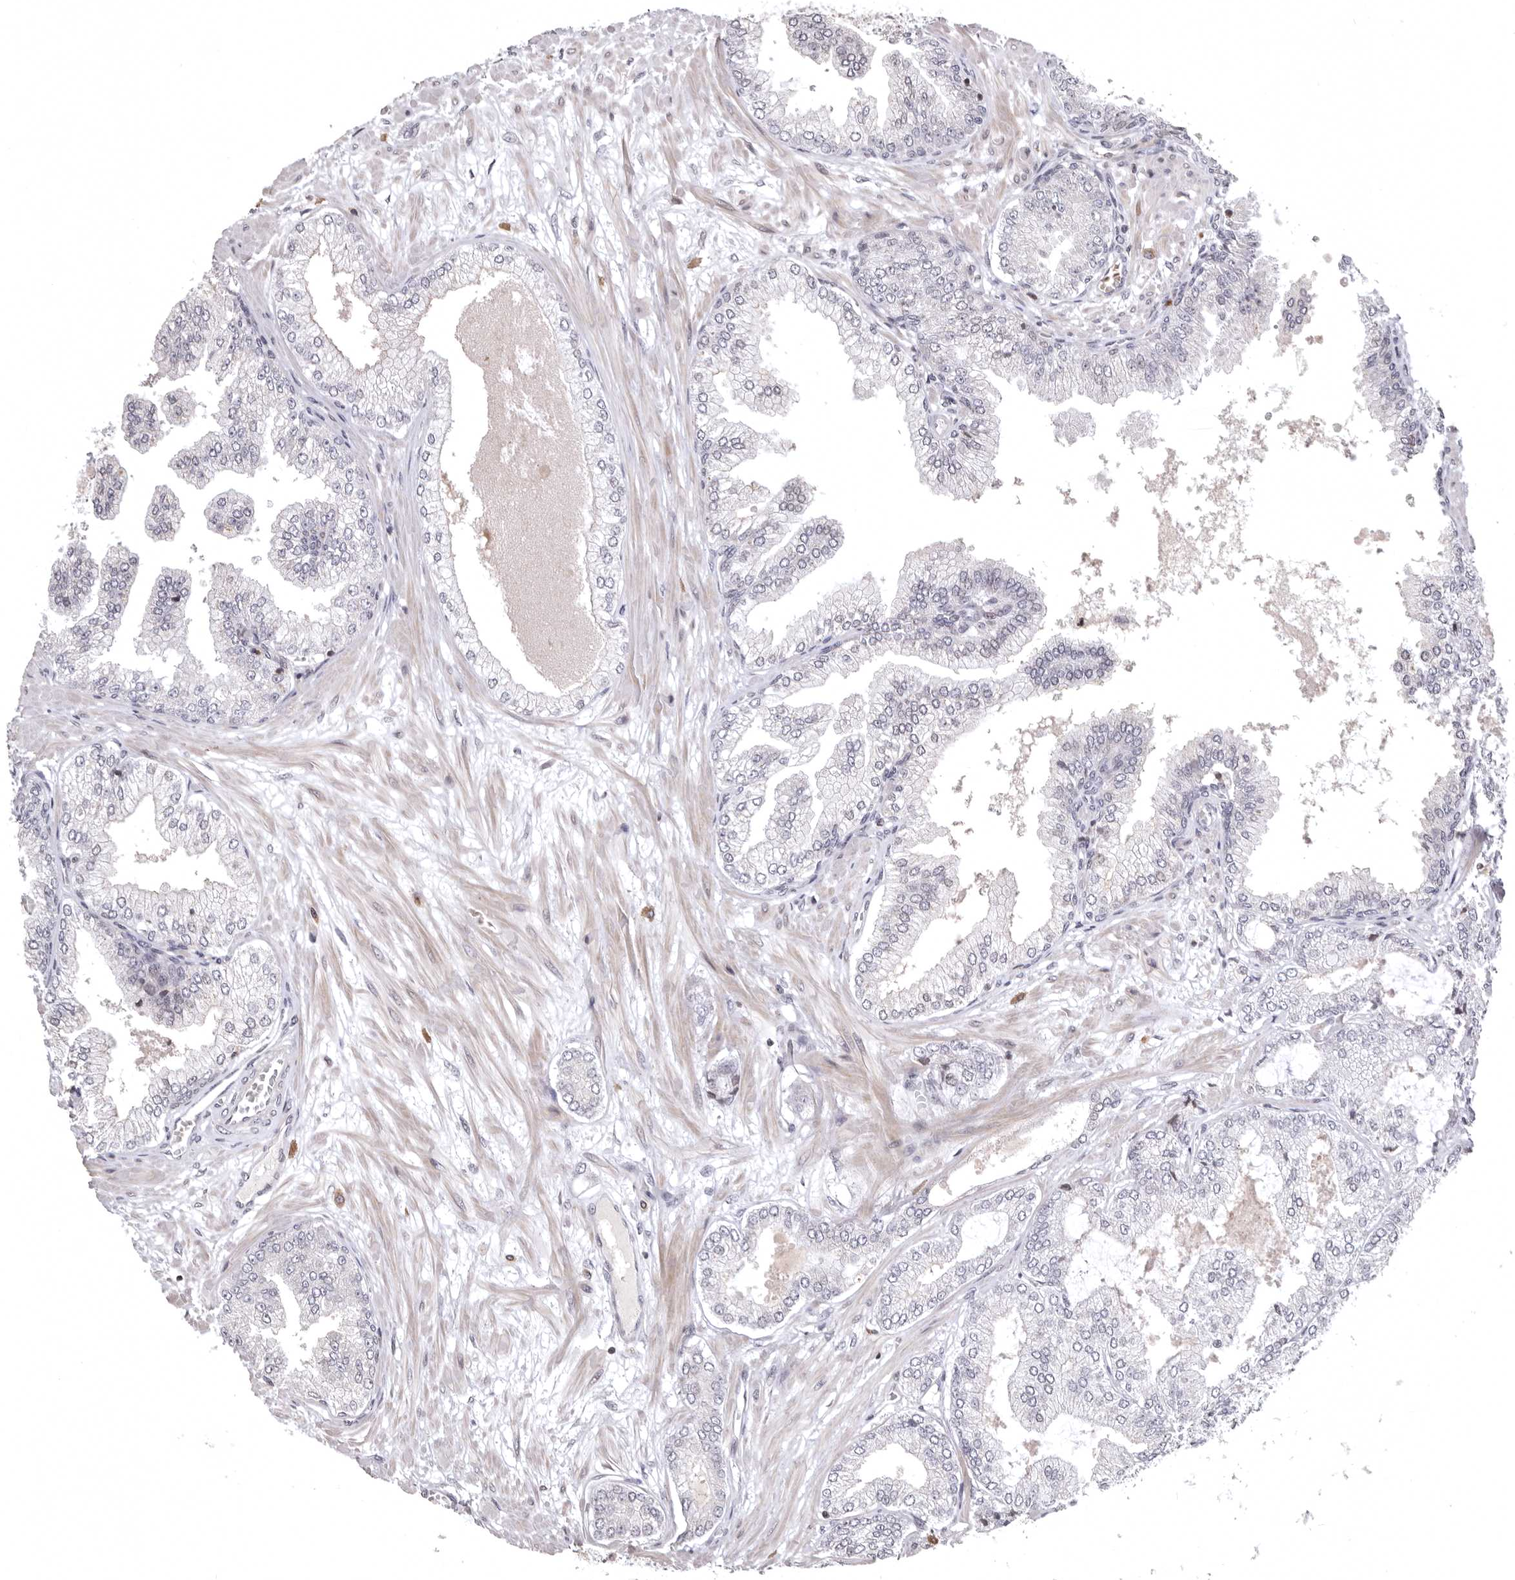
{"staining": {"intensity": "negative", "quantity": "none", "location": "none"}, "tissue": "prostate cancer", "cell_type": "Tumor cells", "image_type": "cancer", "snomed": [{"axis": "morphology", "description": "Adenocarcinoma, Low grade"}, {"axis": "topography", "description": "Prostate"}], "caption": "Photomicrograph shows no protein positivity in tumor cells of prostate cancer (adenocarcinoma (low-grade)) tissue. Nuclei are stained in blue.", "gene": "AZIN1", "patient": {"sex": "male", "age": 63}}